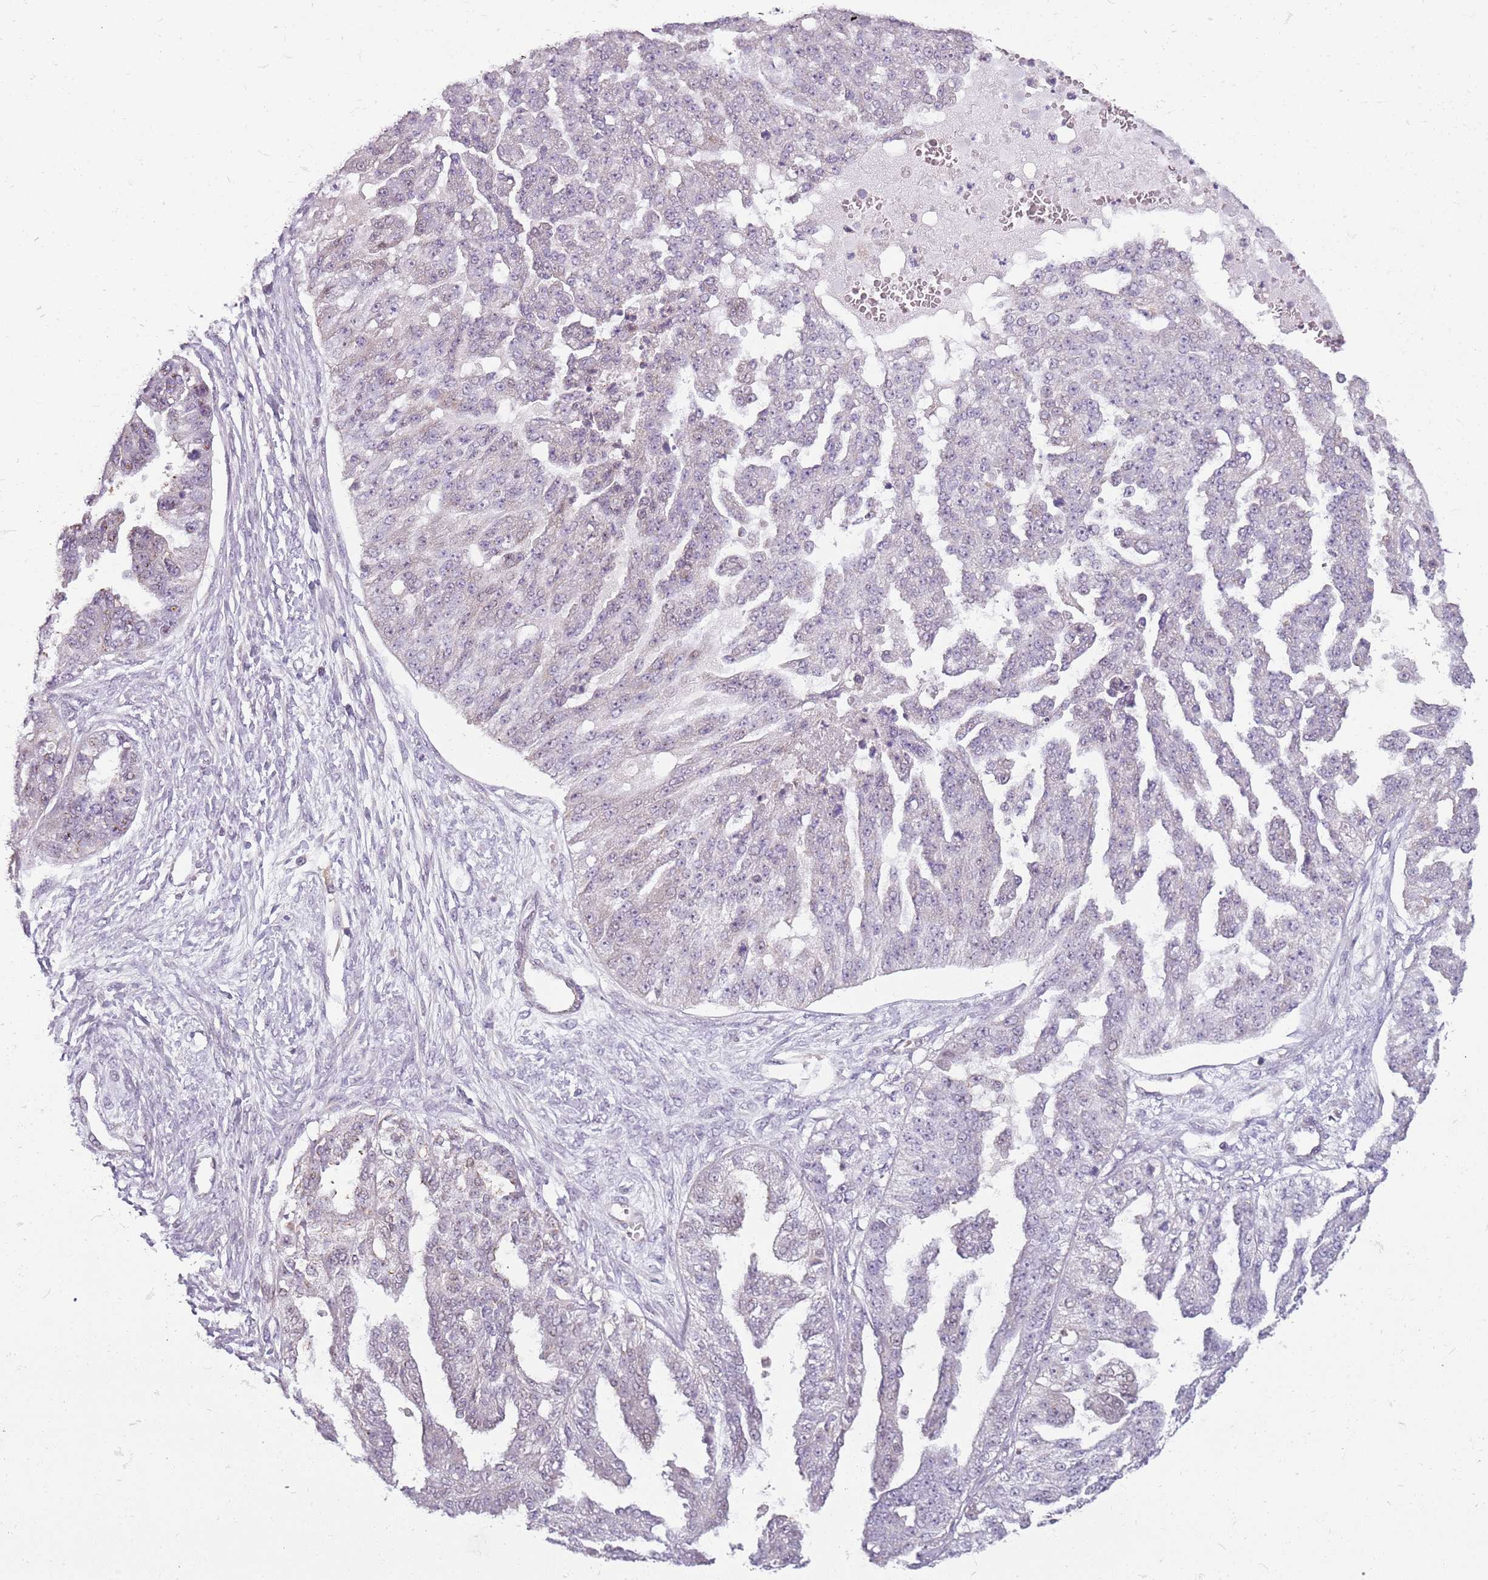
{"staining": {"intensity": "negative", "quantity": "none", "location": "none"}, "tissue": "ovarian cancer", "cell_type": "Tumor cells", "image_type": "cancer", "snomed": [{"axis": "morphology", "description": "Cystadenocarcinoma, serous, NOS"}, {"axis": "topography", "description": "Ovary"}], "caption": "Immunohistochemistry micrograph of human serous cystadenocarcinoma (ovarian) stained for a protein (brown), which shows no staining in tumor cells. (Immunohistochemistry (ihc), brightfield microscopy, high magnification).", "gene": "DEFB116", "patient": {"sex": "female", "age": 58}}